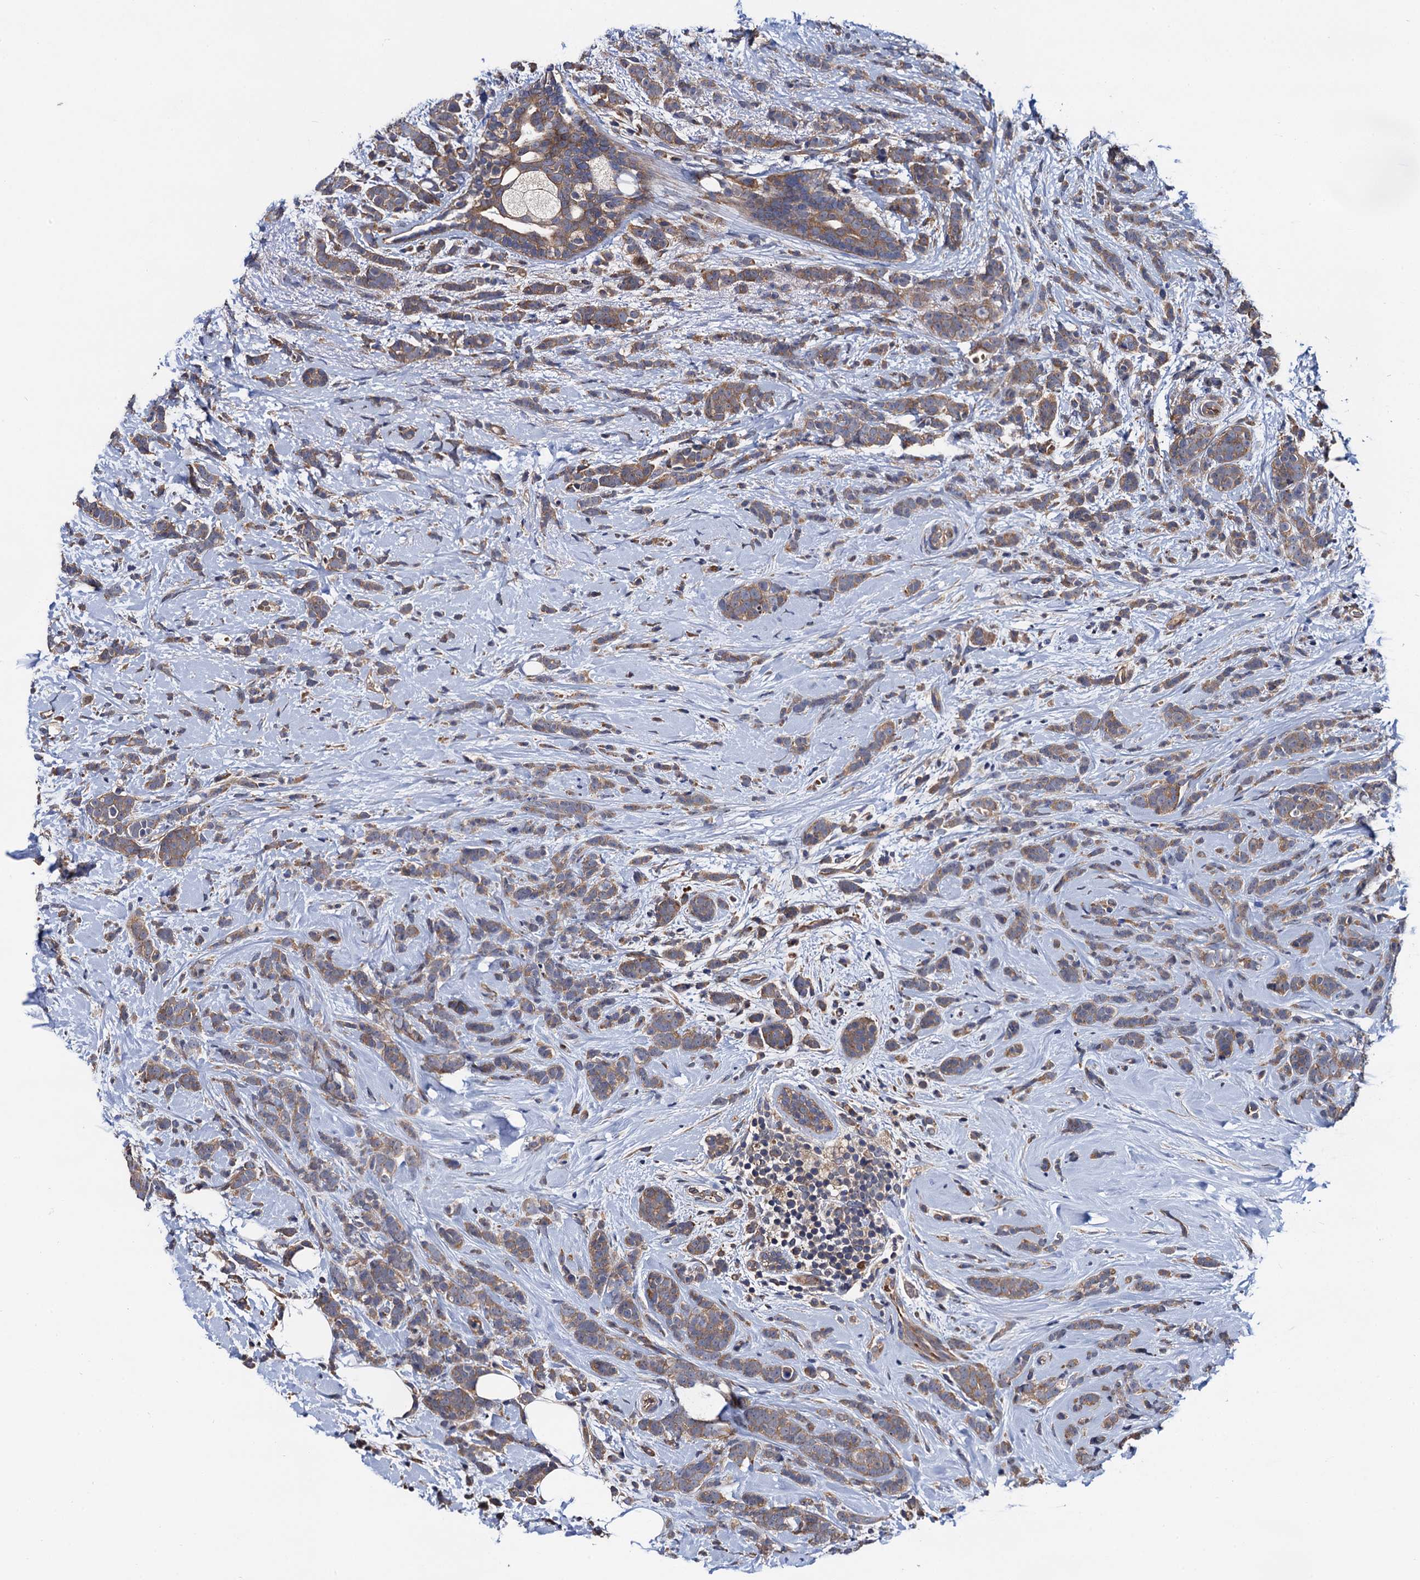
{"staining": {"intensity": "weak", "quantity": ">75%", "location": "cytoplasmic/membranous"}, "tissue": "breast cancer", "cell_type": "Tumor cells", "image_type": "cancer", "snomed": [{"axis": "morphology", "description": "Lobular carcinoma"}, {"axis": "topography", "description": "Breast"}], "caption": "Brown immunohistochemical staining in breast cancer (lobular carcinoma) demonstrates weak cytoplasmic/membranous positivity in approximately >75% of tumor cells.", "gene": "TRMT112", "patient": {"sex": "female", "age": 58}}